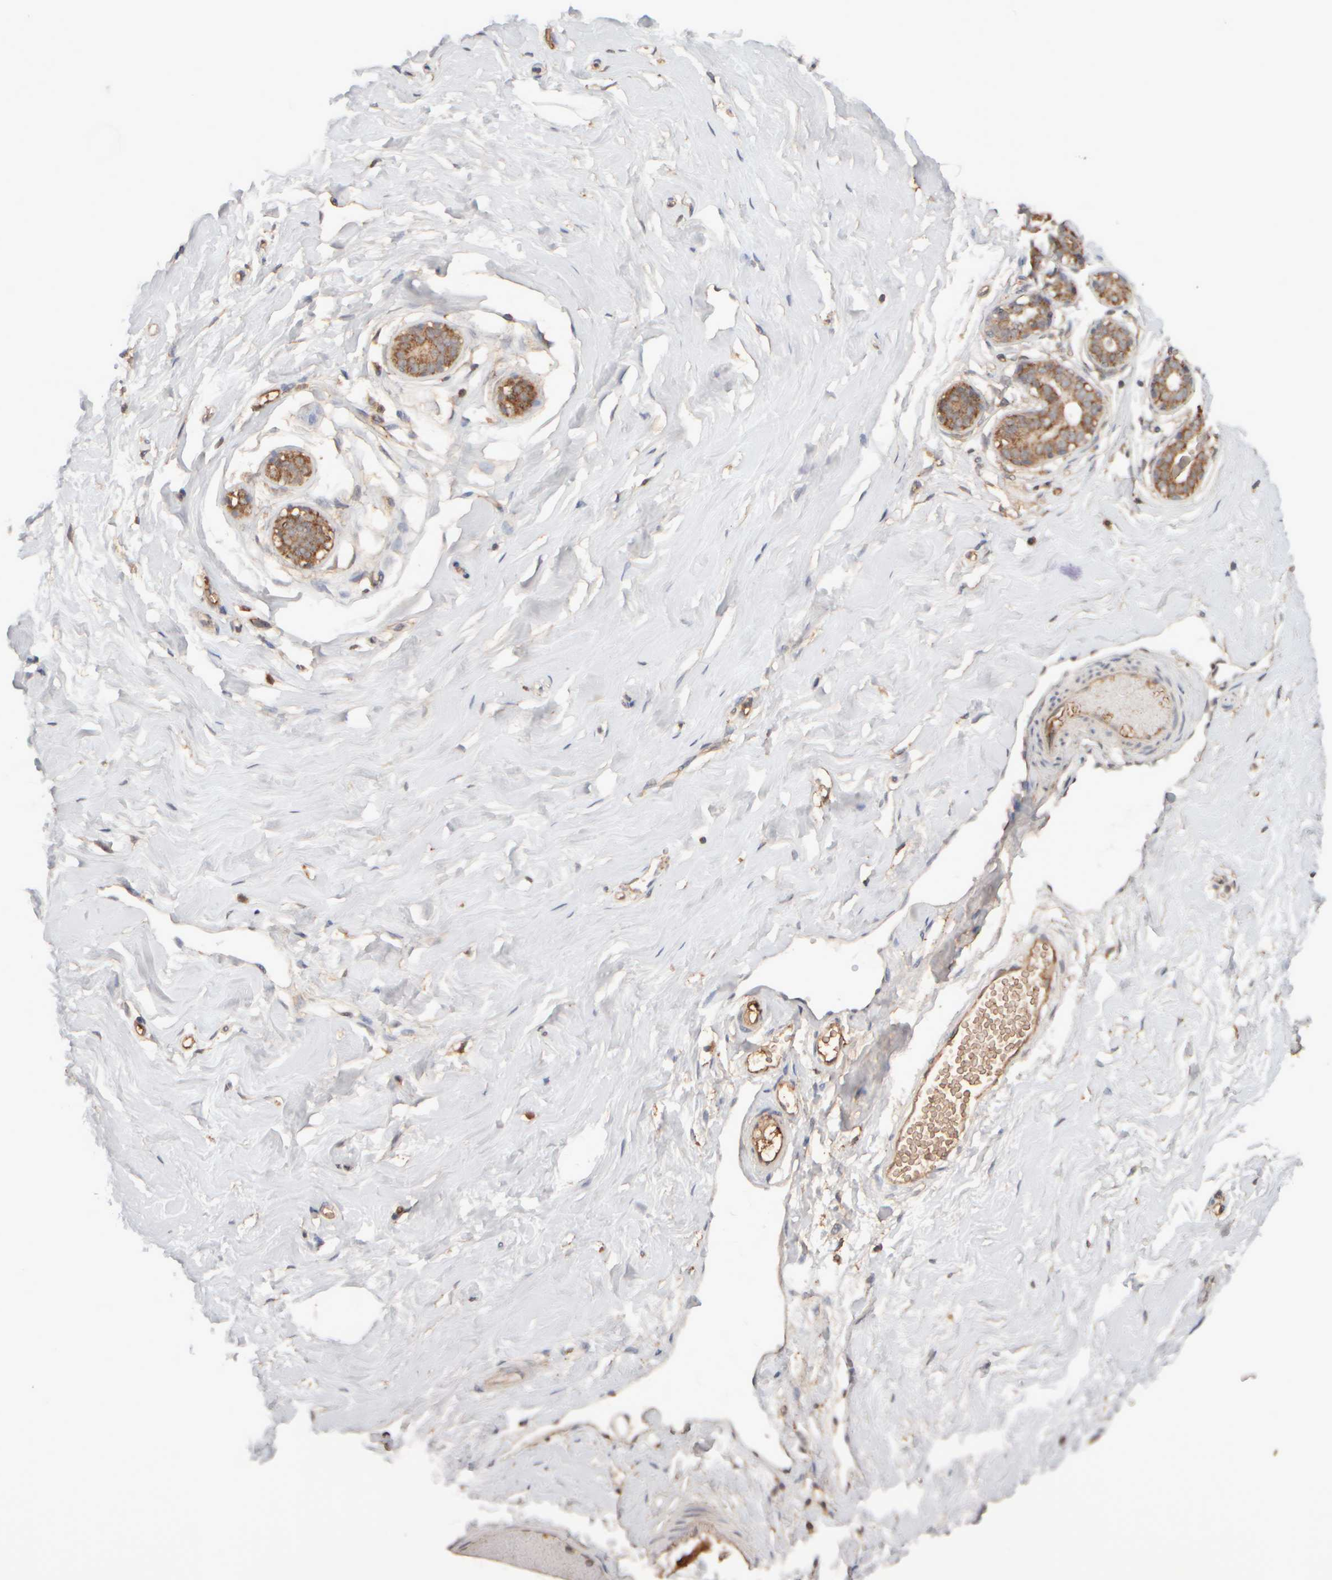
{"staining": {"intensity": "negative", "quantity": "none", "location": "none"}, "tissue": "breast", "cell_type": "Adipocytes", "image_type": "normal", "snomed": [{"axis": "morphology", "description": "Normal tissue, NOS"}, {"axis": "topography", "description": "Breast"}], "caption": "Normal breast was stained to show a protein in brown. There is no significant positivity in adipocytes. The staining is performed using DAB brown chromogen with nuclei counter-stained in using hematoxylin.", "gene": "EIF2B3", "patient": {"sex": "female", "age": 23}}